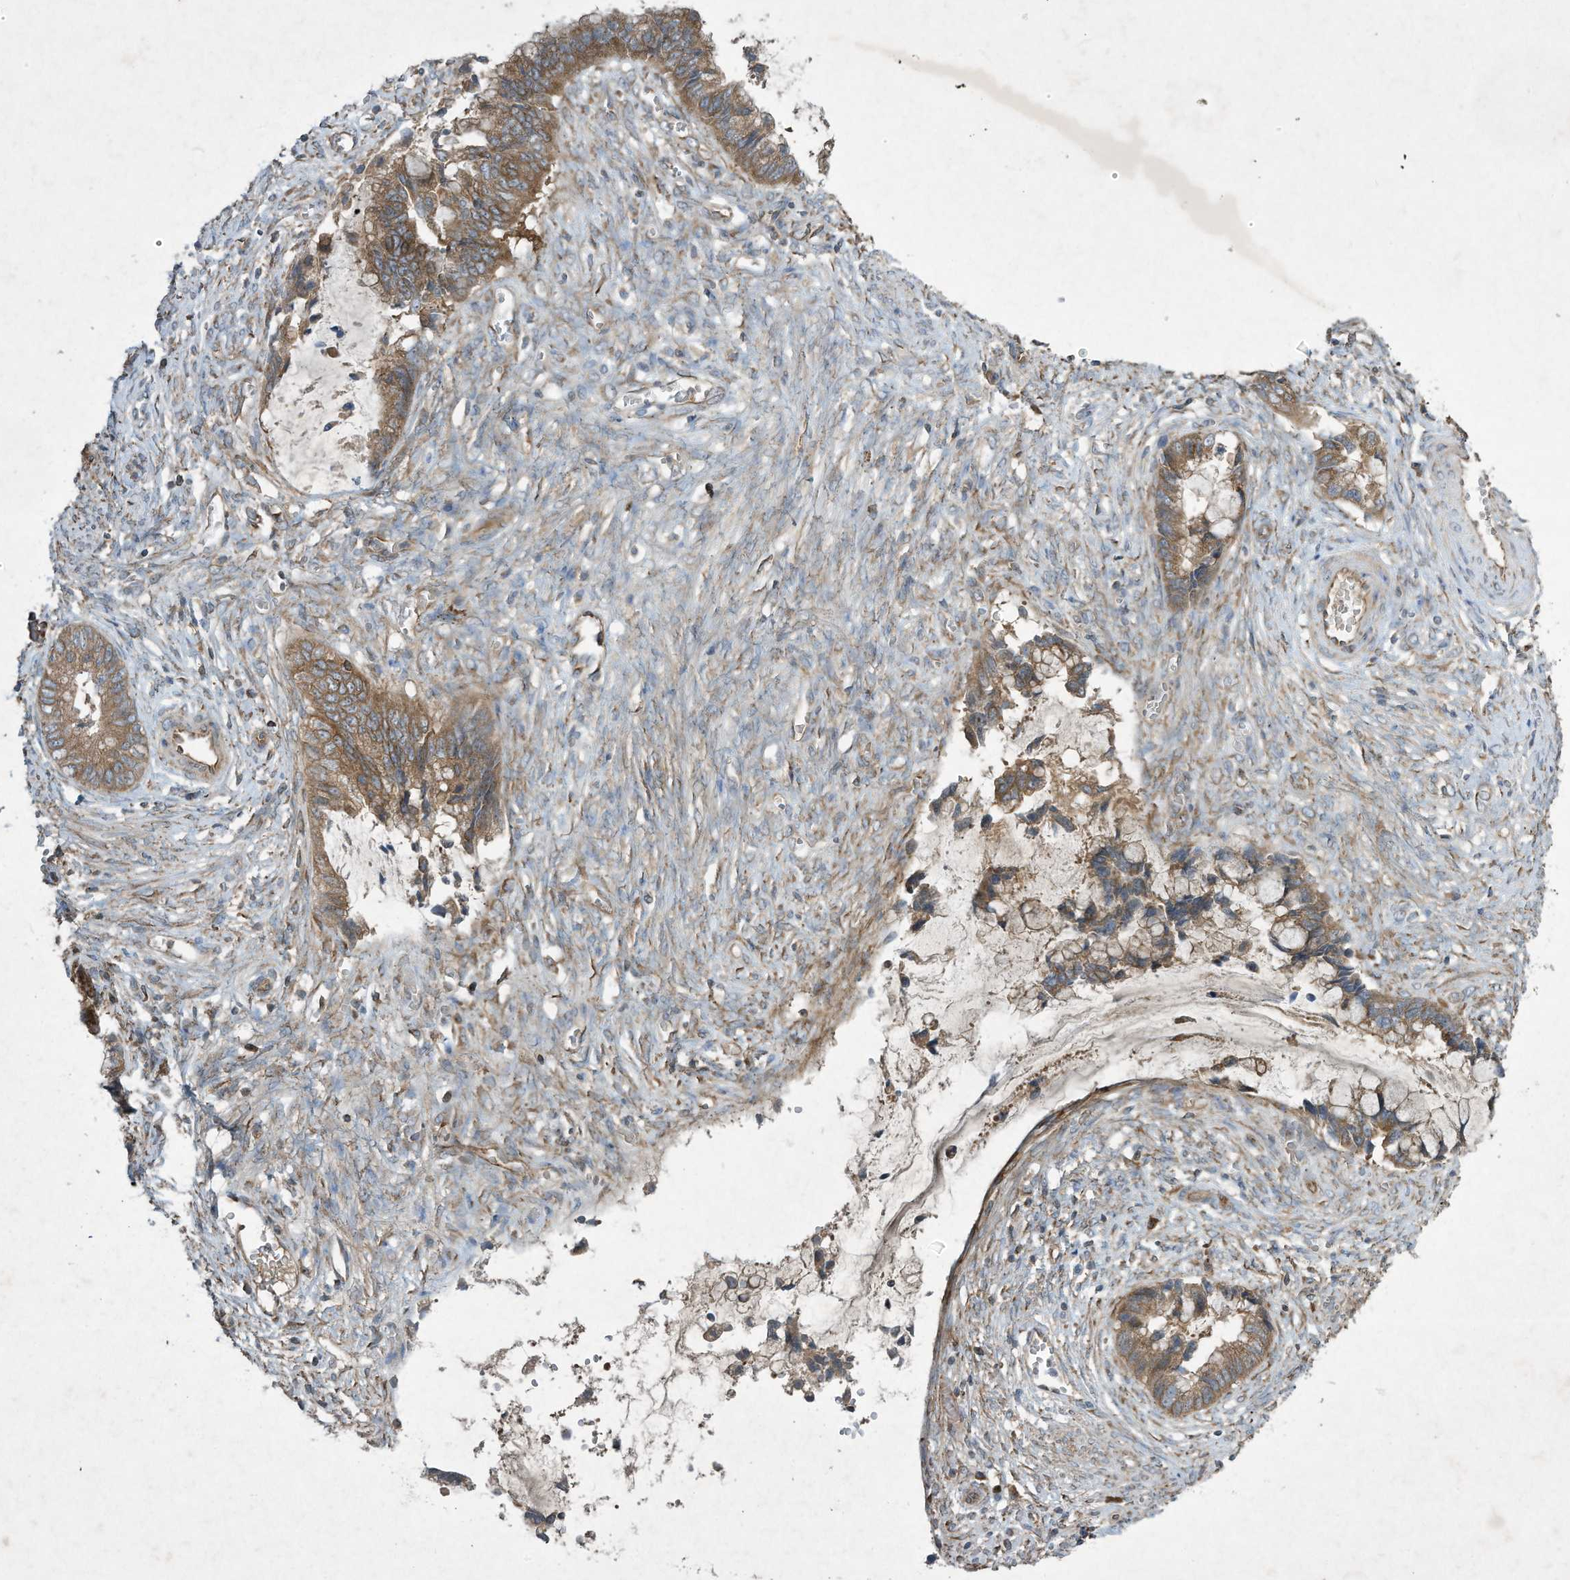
{"staining": {"intensity": "moderate", "quantity": ">75%", "location": "cytoplasmic/membranous"}, "tissue": "cervical cancer", "cell_type": "Tumor cells", "image_type": "cancer", "snomed": [{"axis": "morphology", "description": "Adenocarcinoma, NOS"}, {"axis": "topography", "description": "Cervix"}], "caption": "Cervical cancer stained with a brown dye exhibits moderate cytoplasmic/membranous positive positivity in about >75% of tumor cells.", "gene": "SYNJ2", "patient": {"sex": "female", "age": 44}}